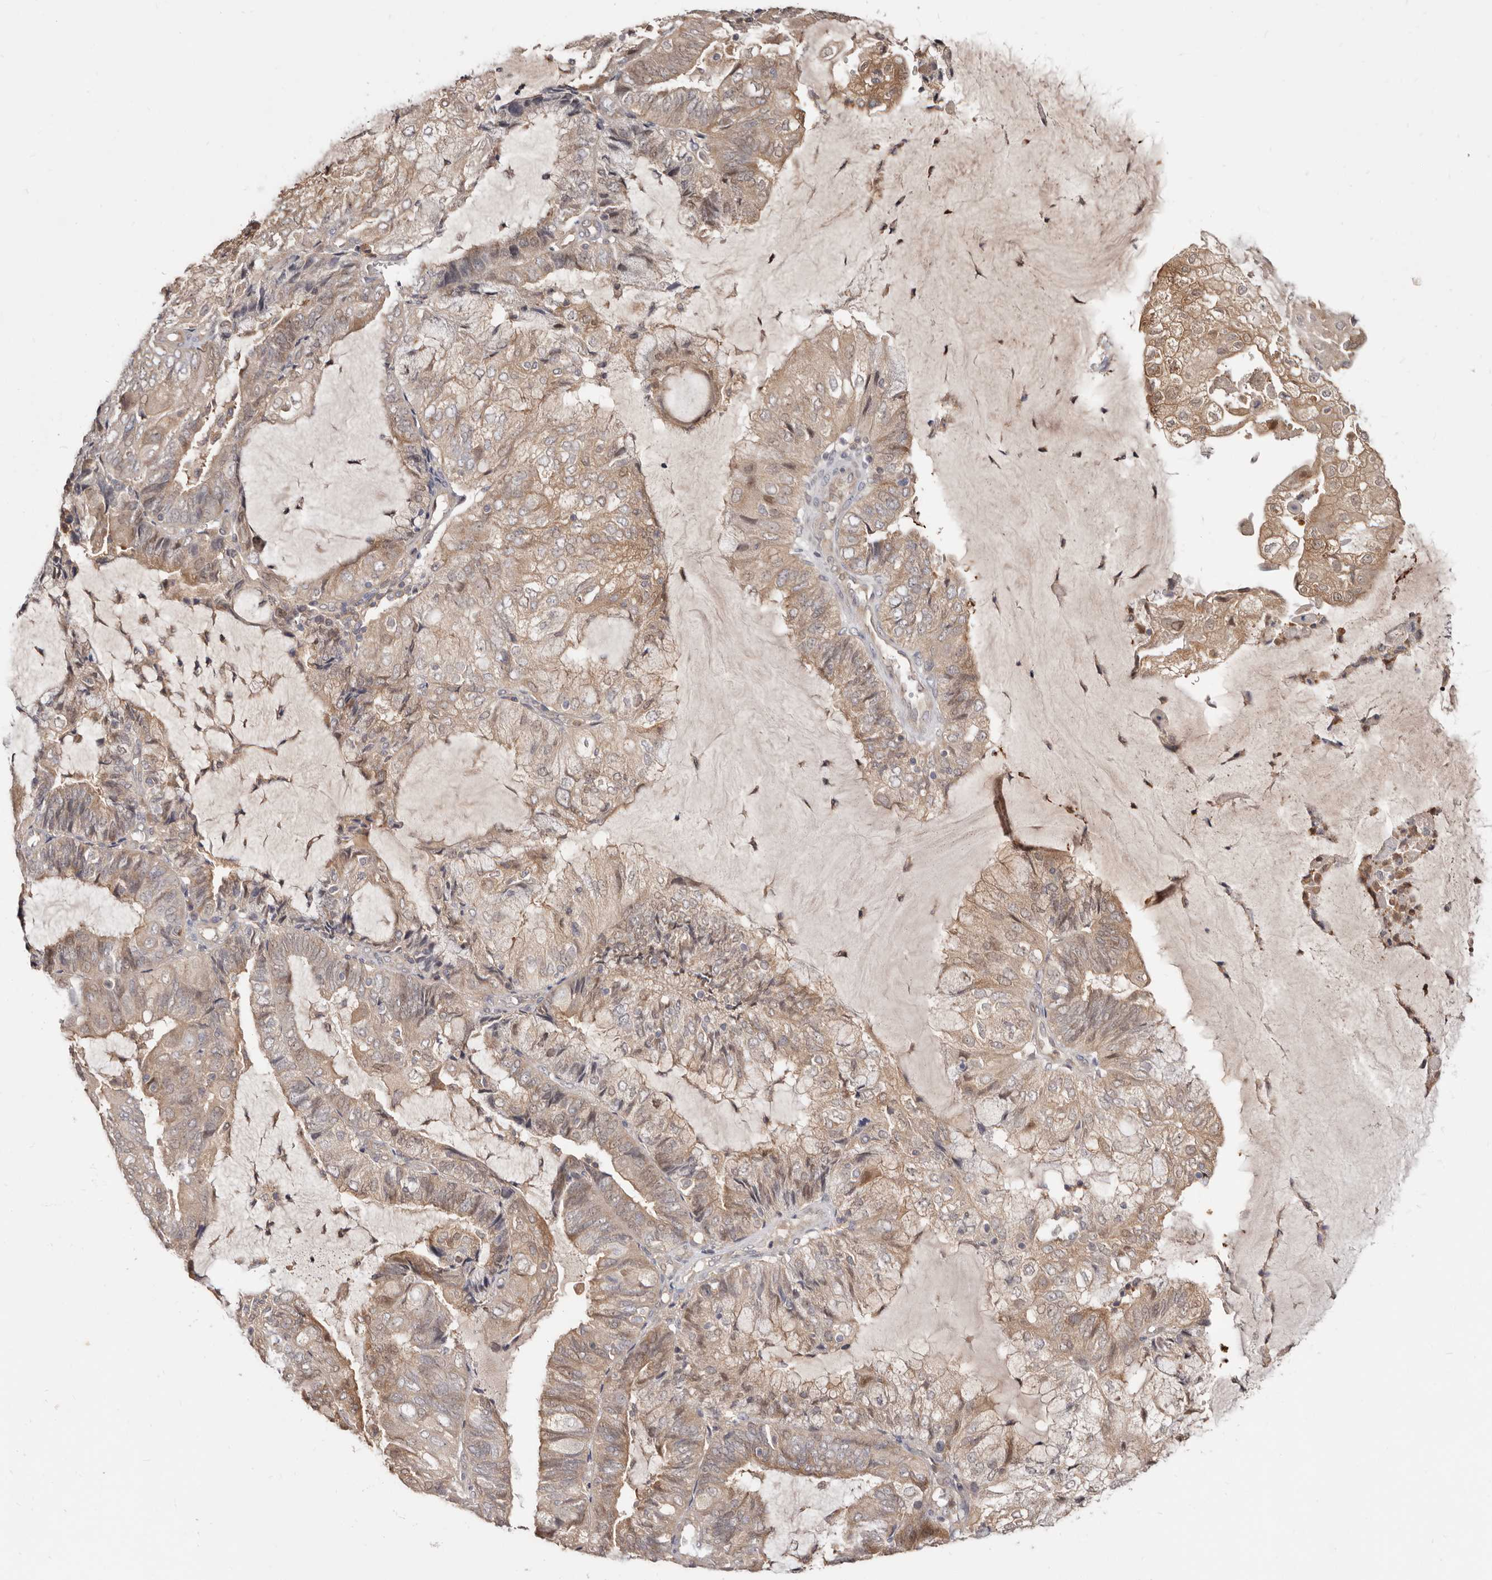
{"staining": {"intensity": "weak", "quantity": "25%-75%", "location": "cytoplasmic/membranous"}, "tissue": "endometrial cancer", "cell_type": "Tumor cells", "image_type": "cancer", "snomed": [{"axis": "morphology", "description": "Adenocarcinoma, NOS"}, {"axis": "topography", "description": "Endometrium"}], "caption": "Immunohistochemical staining of endometrial cancer demonstrates low levels of weak cytoplasmic/membranous expression in about 25%-75% of tumor cells. Nuclei are stained in blue.", "gene": "TC2N", "patient": {"sex": "female", "age": 81}}